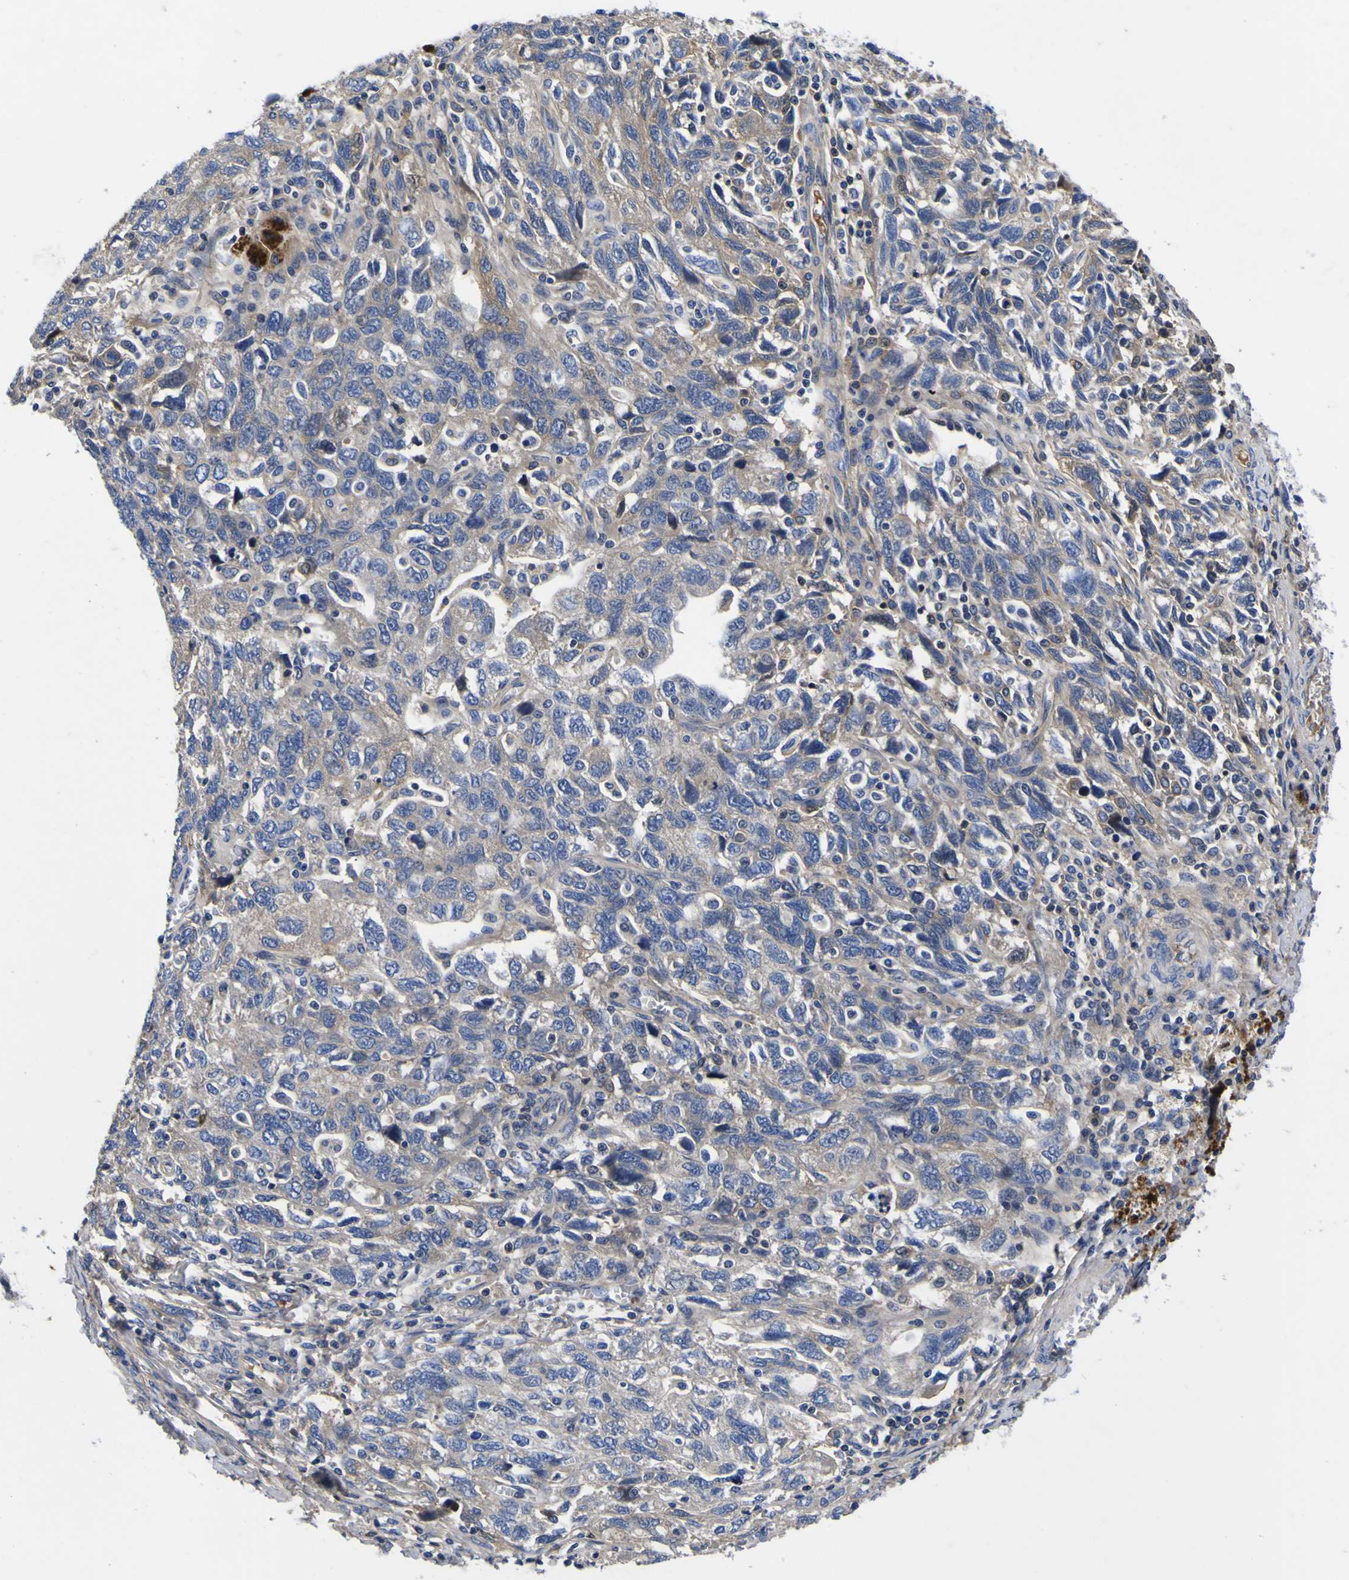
{"staining": {"intensity": "weak", "quantity": "<25%", "location": "cytoplasmic/membranous"}, "tissue": "ovarian cancer", "cell_type": "Tumor cells", "image_type": "cancer", "snomed": [{"axis": "morphology", "description": "Carcinoma, NOS"}, {"axis": "morphology", "description": "Cystadenocarcinoma, serous, NOS"}, {"axis": "topography", "description": "Ovary"}], "caption": "IHC of ovarian cancer exhibits no expression in tumor cells. (Brightfield microscopy of DAB (3,3'-diaminobenzidine) immunohistochemistry at high magnification).", "gene": "VASN", "patient": {"sex": "female", "age": 69}}